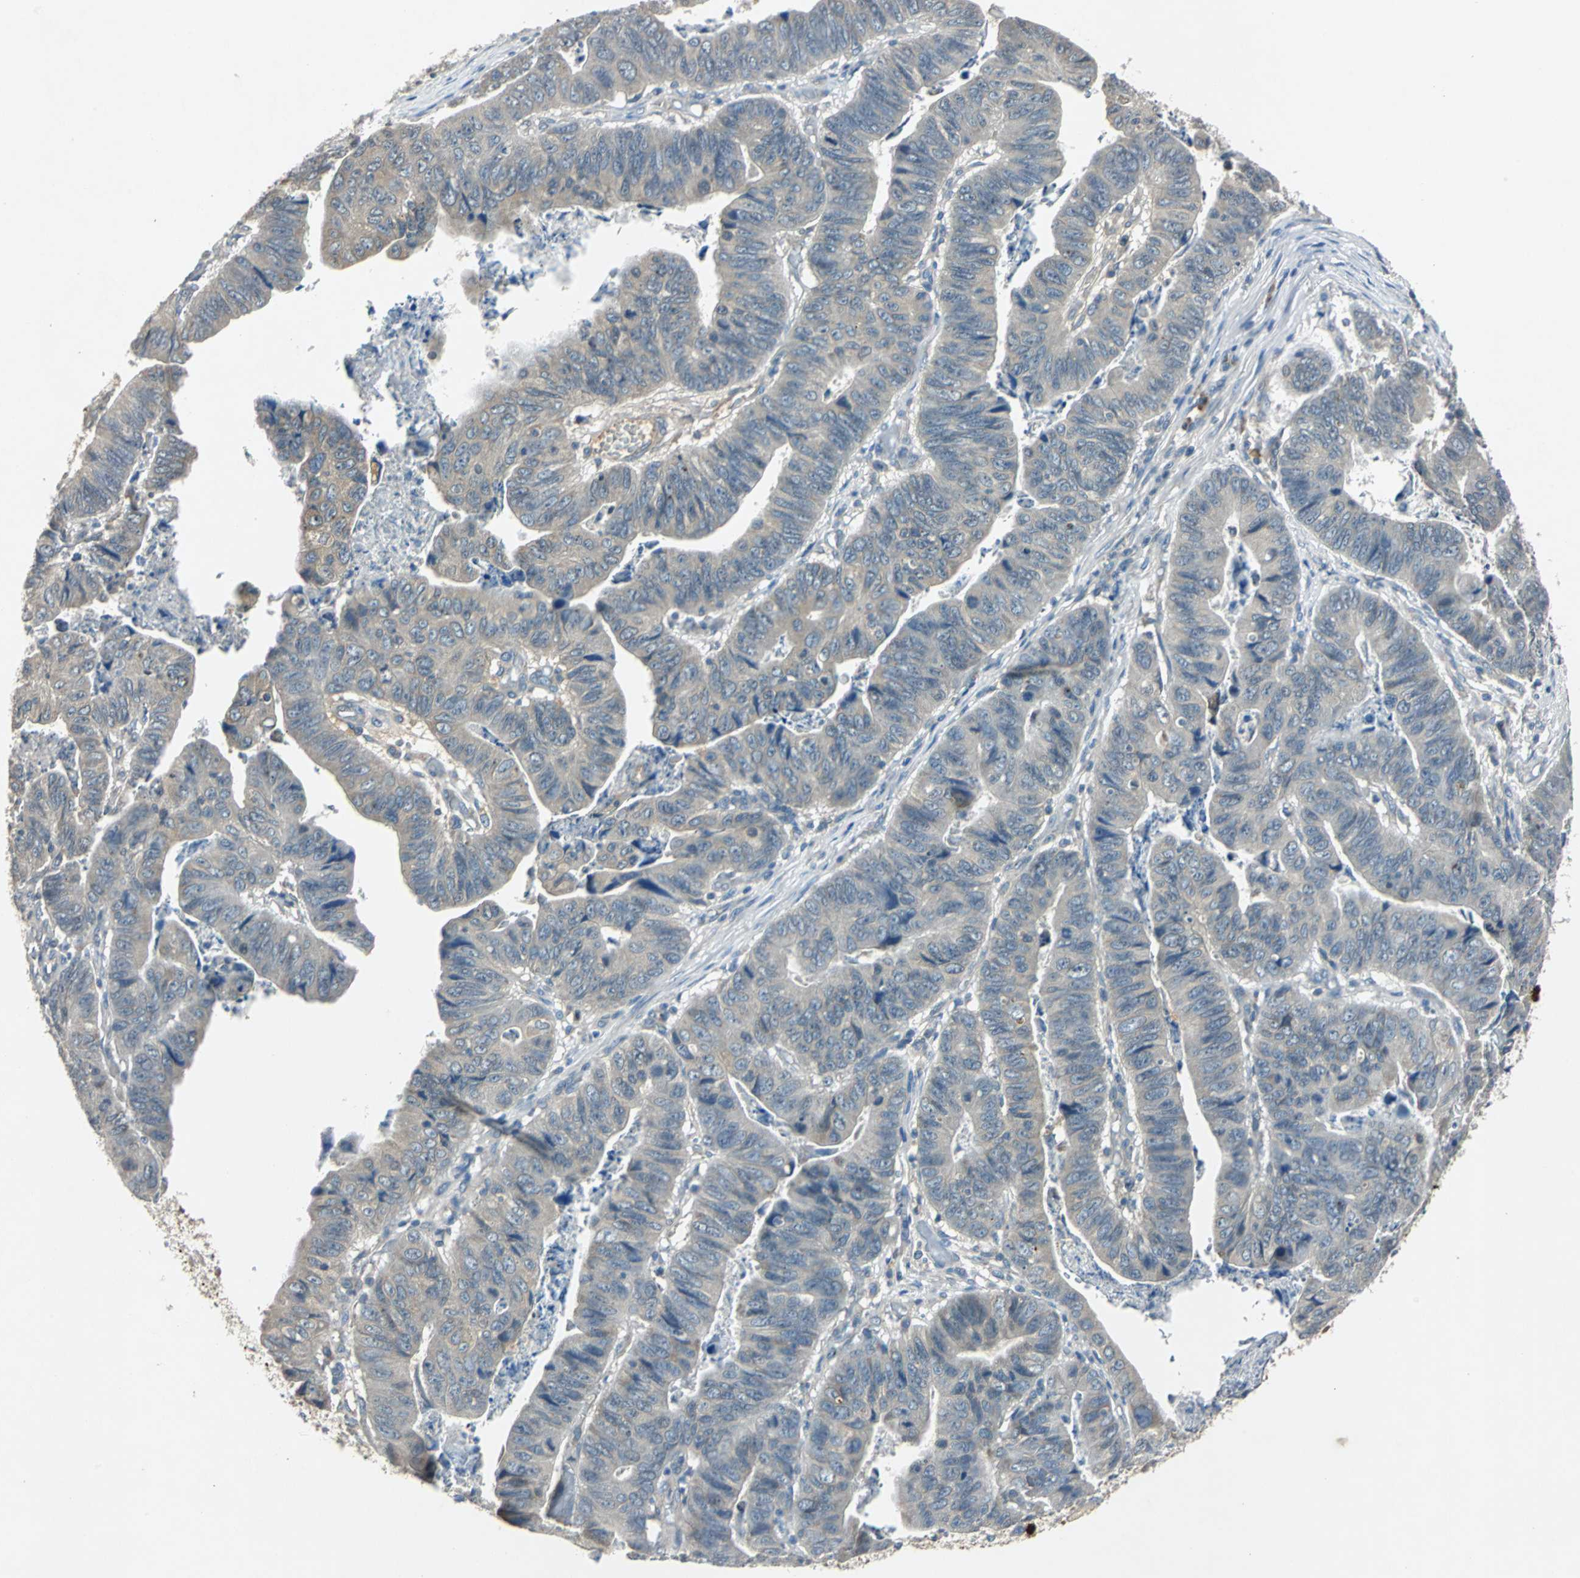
{"staining": {"intensity": "weak", "quantity": ">75%", "location": "cytoplasmic/membranous"}, "tissue": "stomach cancer", "cell_type": "Tumor cells", "image_type": "cancer", "snomed": [{"axis": "morphology", "description": "Adenocarcinoma, NOS"}, {"axis": "topography", "description": "Stomach, lower"}], "caption": "This is an image of immunohistochemistry staining of adenocarcinoma (stomach), which shows weak staining in the cytoplasmic/membranous of tumor cells.", "gene": "SLC2A13", "patient": {"sex": "male", "age": 77}}